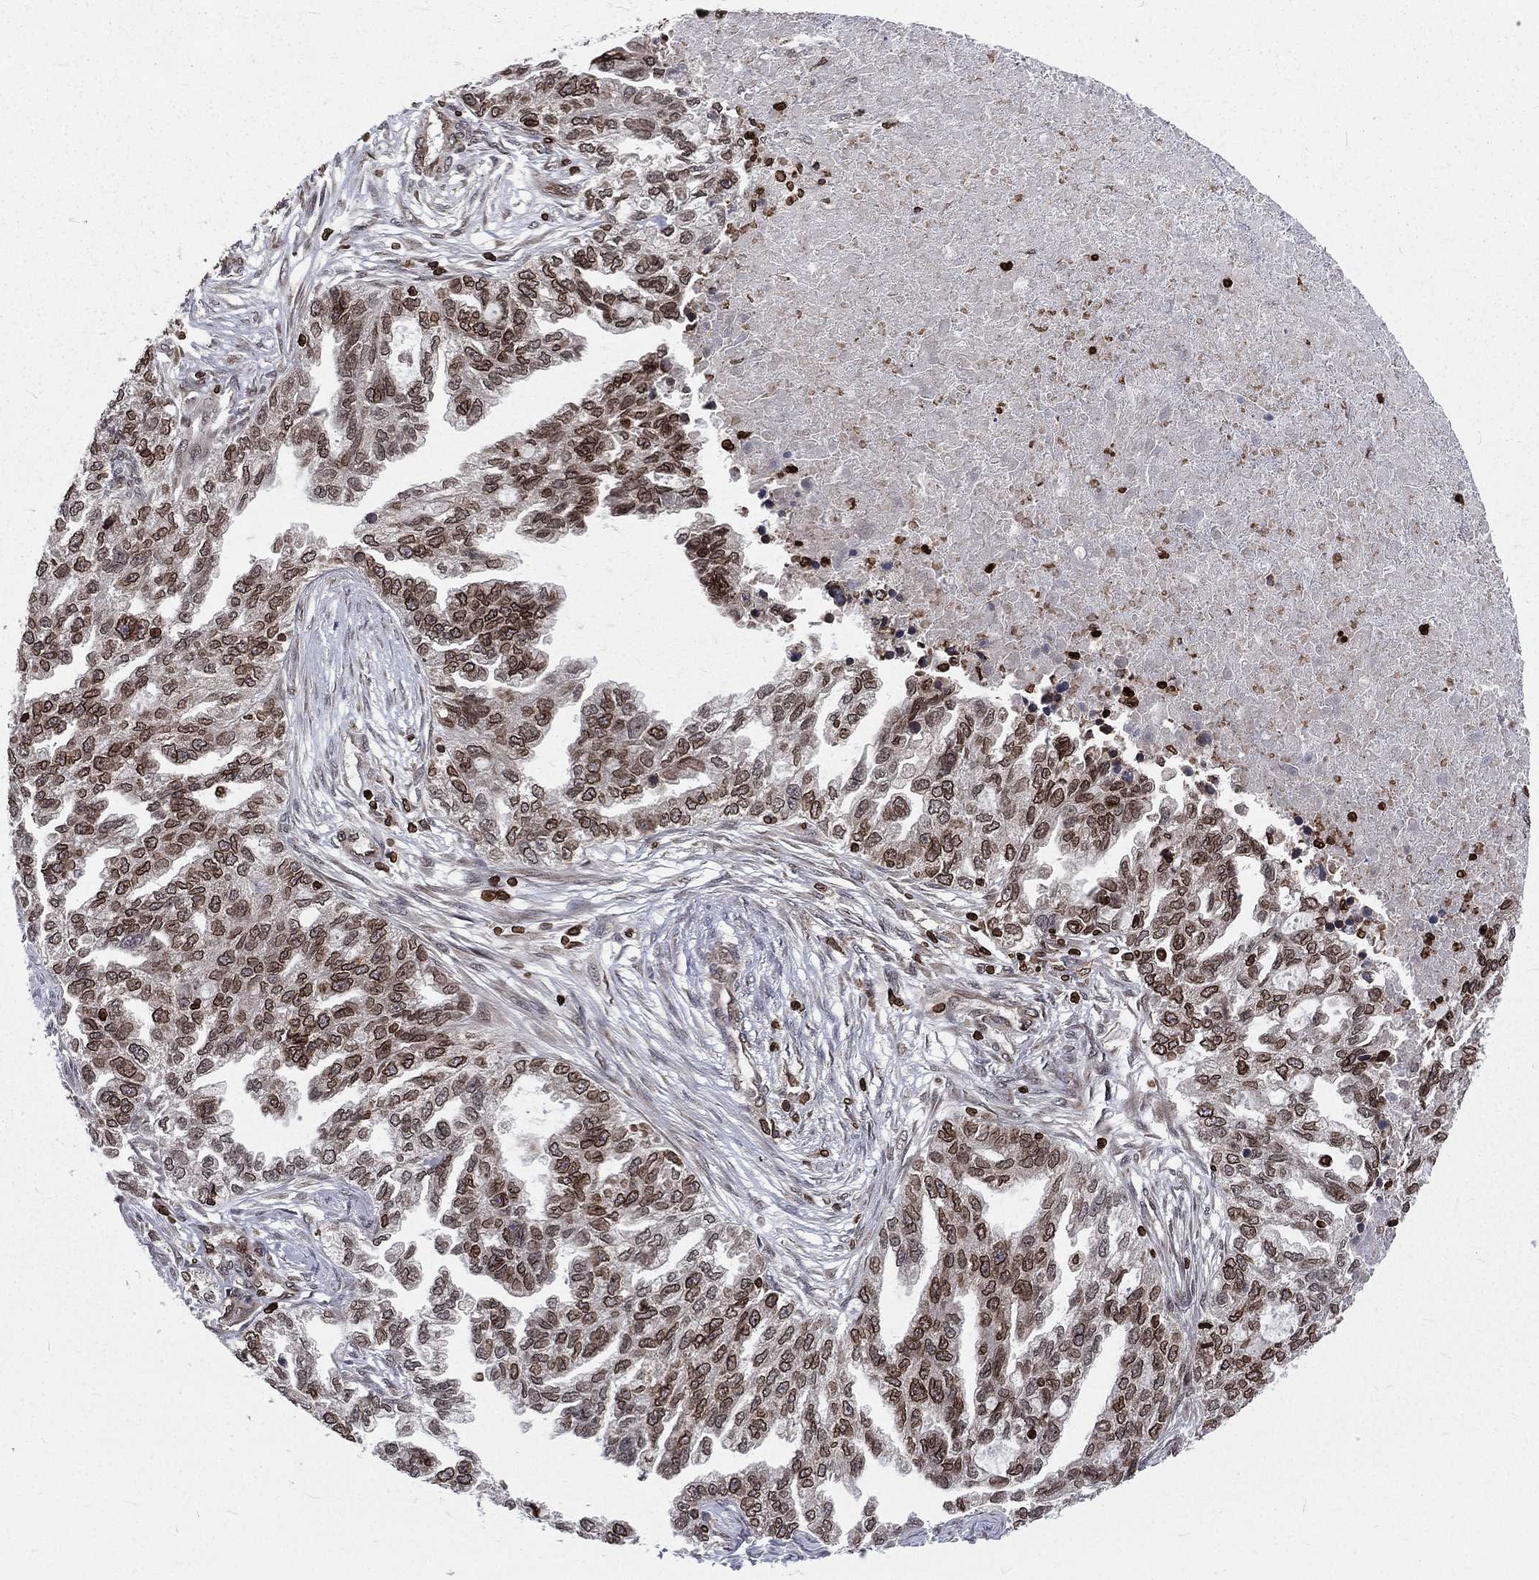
{"staining": {"intensity": "strong", "quantity": "25%-75%", "location": "cytoplasmic/membranous,nuclear"}, "tissue": "ovarian cancer", "cell_type": "Tumor cells", "image_type": "cancer", "snomed": [{"axis": "morphology", "description": "Cystadenocarcinoma, serous, NOS"}, {"axis": "topography", "description": "Ovary"}], "caption": "Tumor cells reveal high levels of strong cytoplasmic/membranous and nuclear staining in approximately 25%-75% of cells in serous cystadenocarcinoma (ovarian).", "gene": "LBR", "patient": {"sex": "female", "age": 51}}